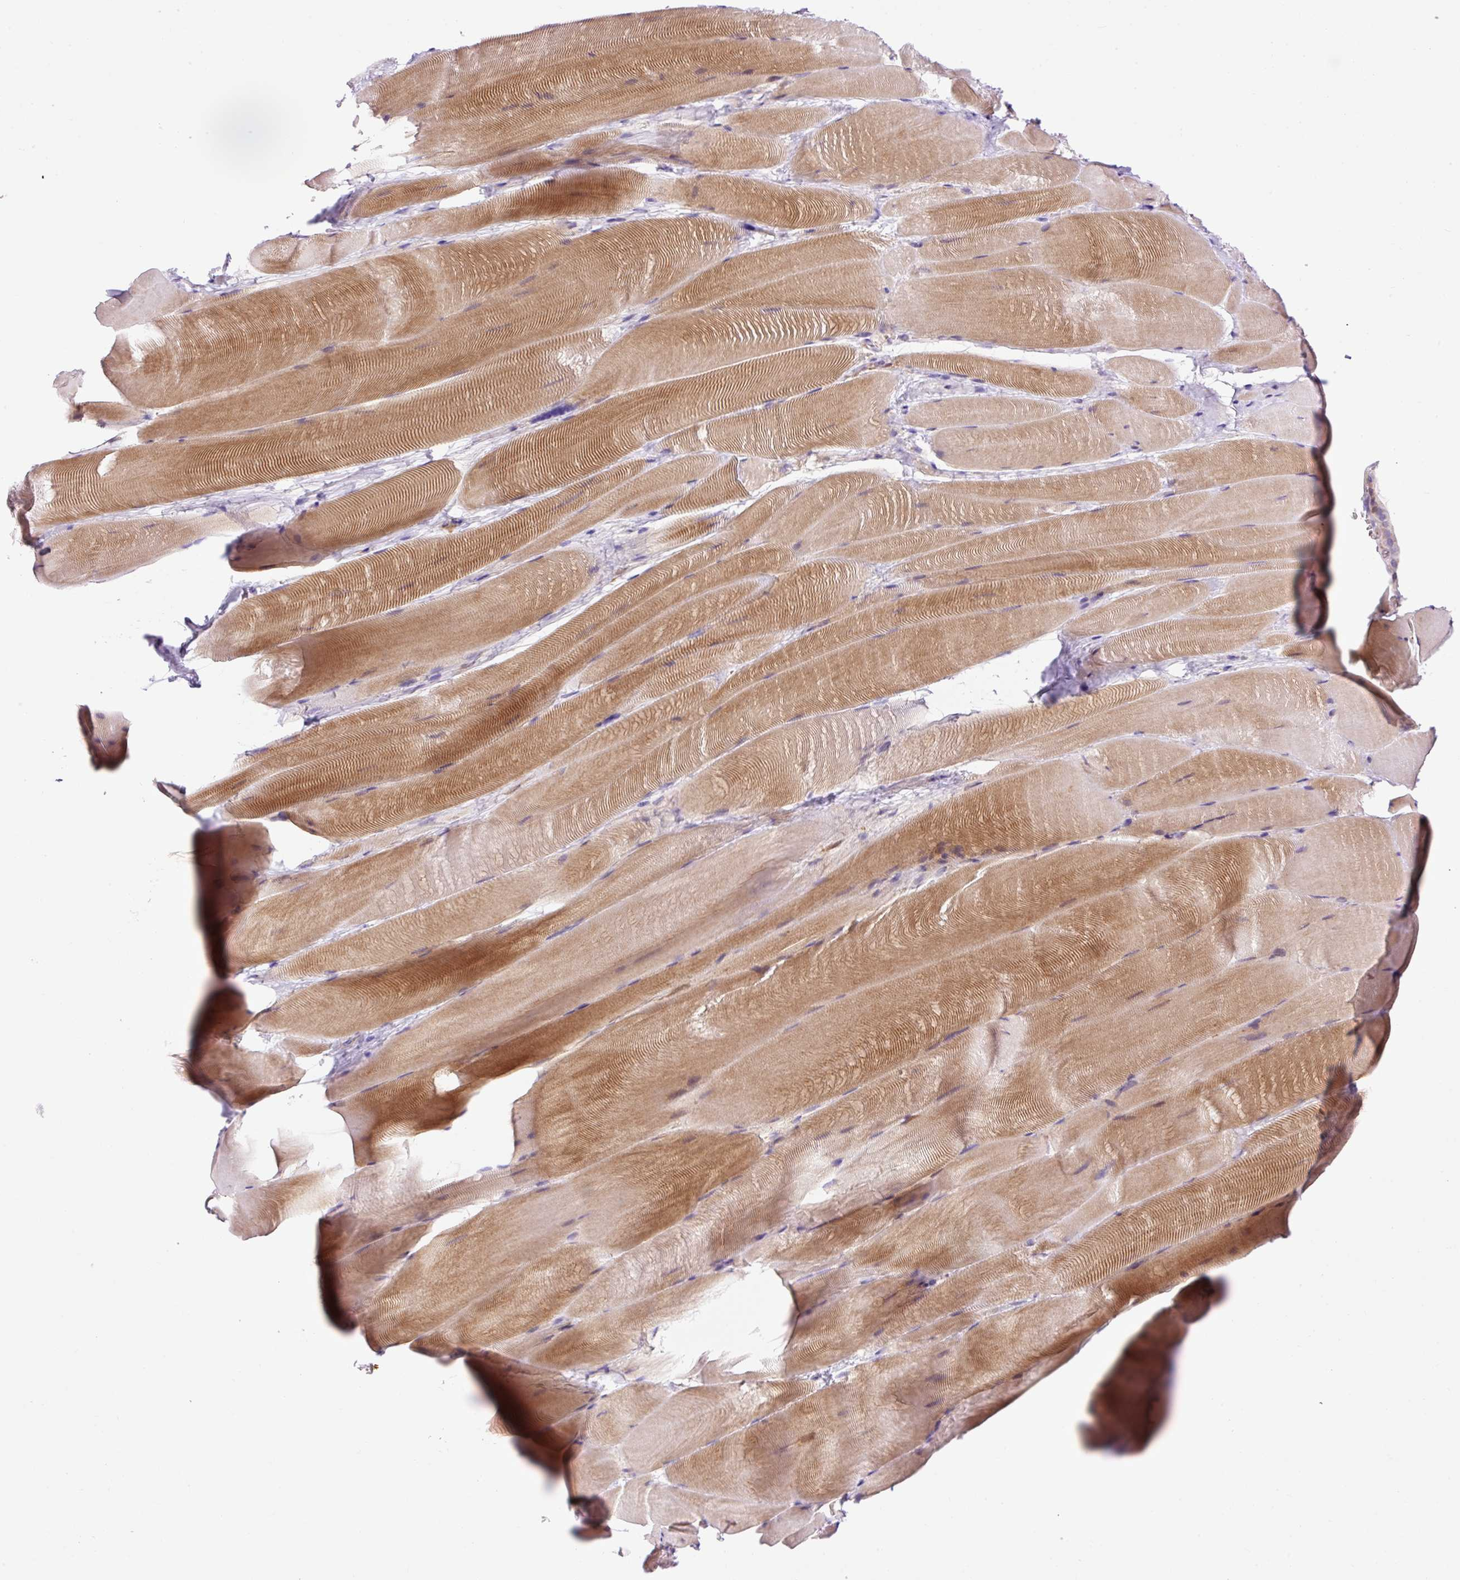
{"staining": {"intensity": "moderate", "quantity": "25%-75%", "location": "cytoplasmic/membranous"}, "tissue": "skeletal muscle", "cell_type": "Myocytes", "image_type": "normal", "snomed": [{"axis": "morphology", "description": "Normal tissue, NOS"}, {"axis": "topography", "description": "Skeletal muscle"}], "caption": "Approximately 25%-75% of myocytes in unremarkable skeletal muscle reveal moderate cytoplasmic/membranous protein expression as visualized by brown immunohistochemical staining.", "gene": "CD83", "patient": {"sex": "female", "age": 64}}